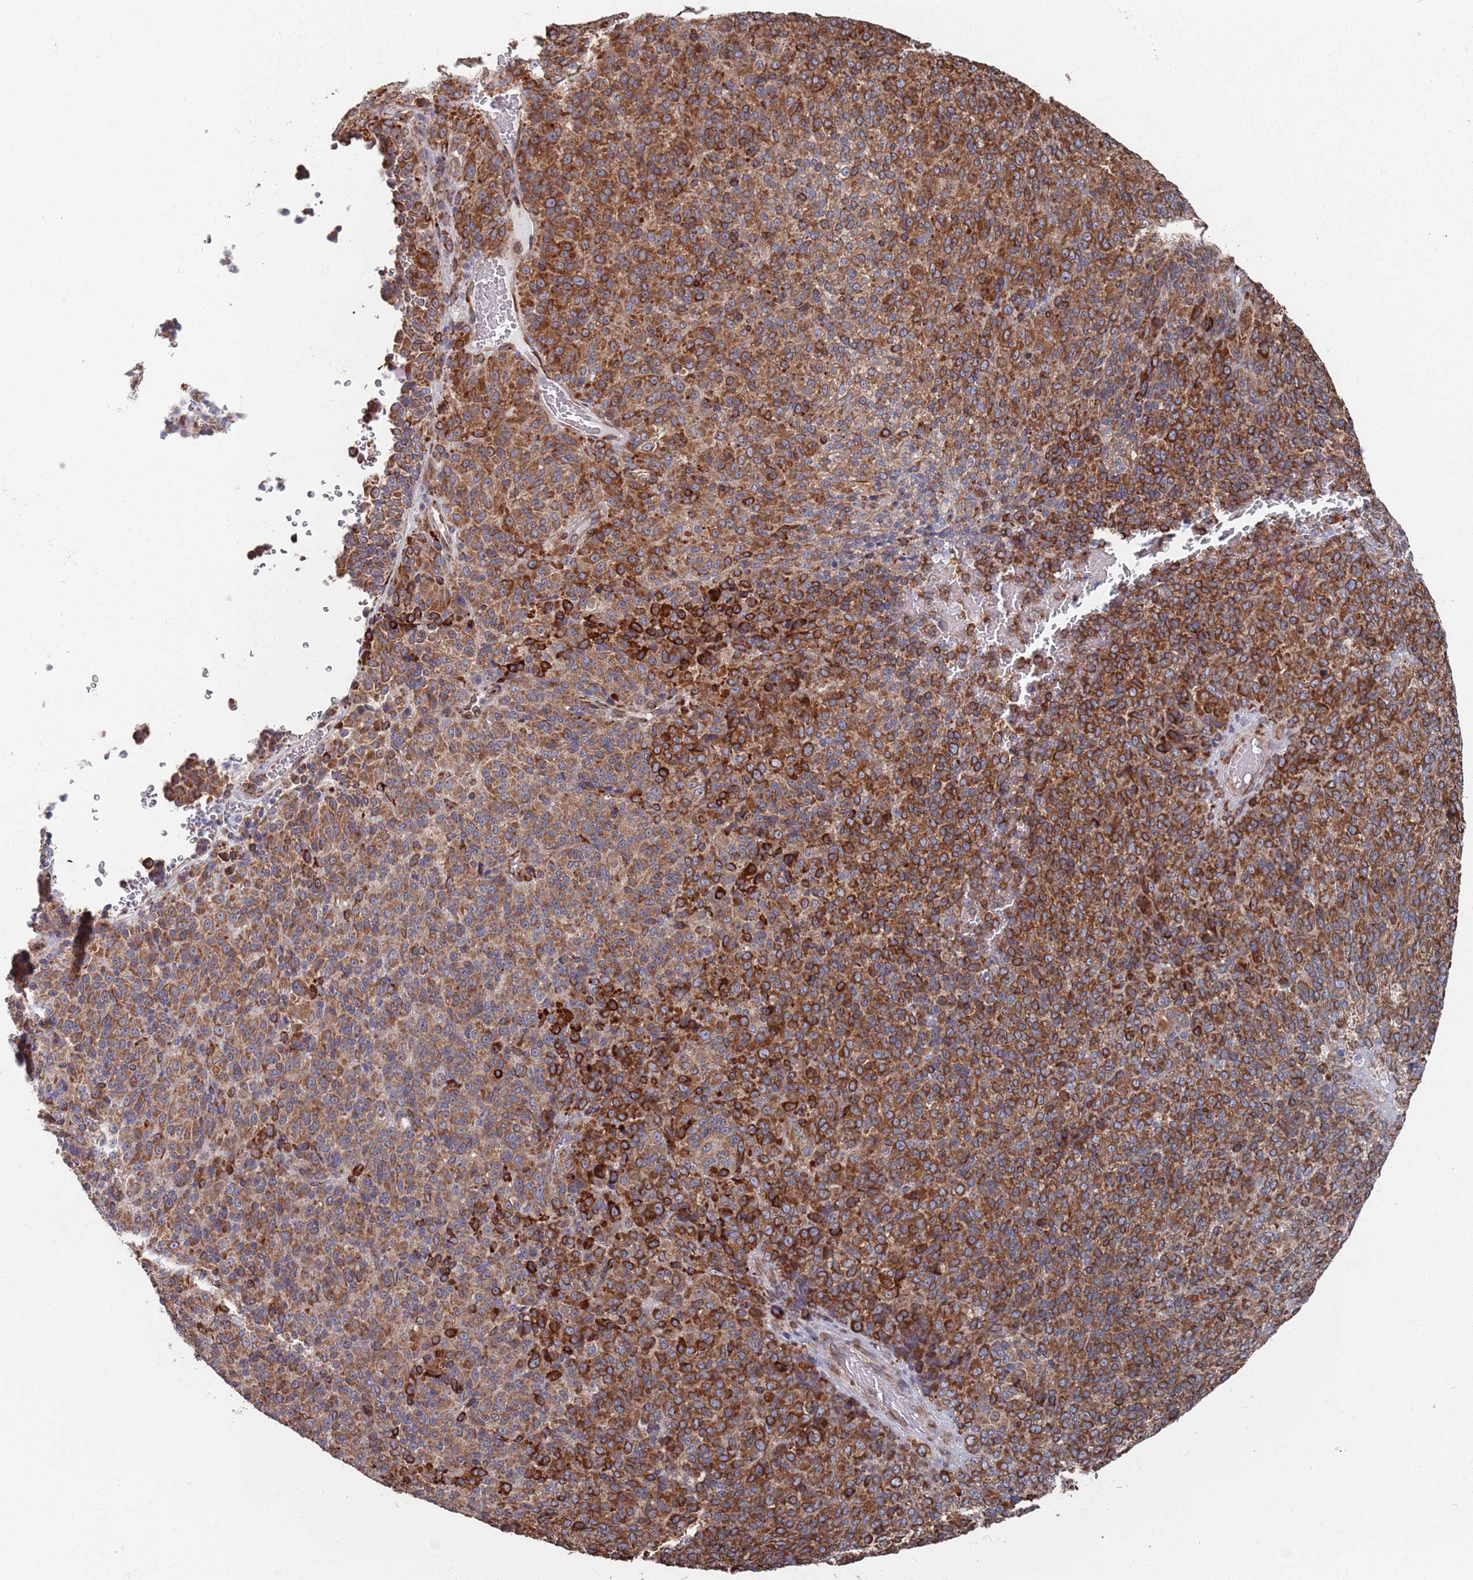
{"staining": {"intensity": "strong", "quantity": ">75%", "location": "cytoplasmic/membranous"}, "tissue": "melanoma", "cell_type": "Tumor cells", "image_type": "cancer", "snomed": [{"axis": "morphology", "description": "Malignant melanoma, Metastatic site"}, {"axis": "topography", "description": "Brain"}], "caption": "Tumor cells show strong cytoplasmic/membranous expression in approximately >75% of cells in malignant melanoma (metastatic site). The staining is performed using DAB brown chromogen to label protein expression. The nuclei are counter-stained blue using hematoxylin.", "gene": "CCDC106", "patient": {"sex": "female", "age": 56}}